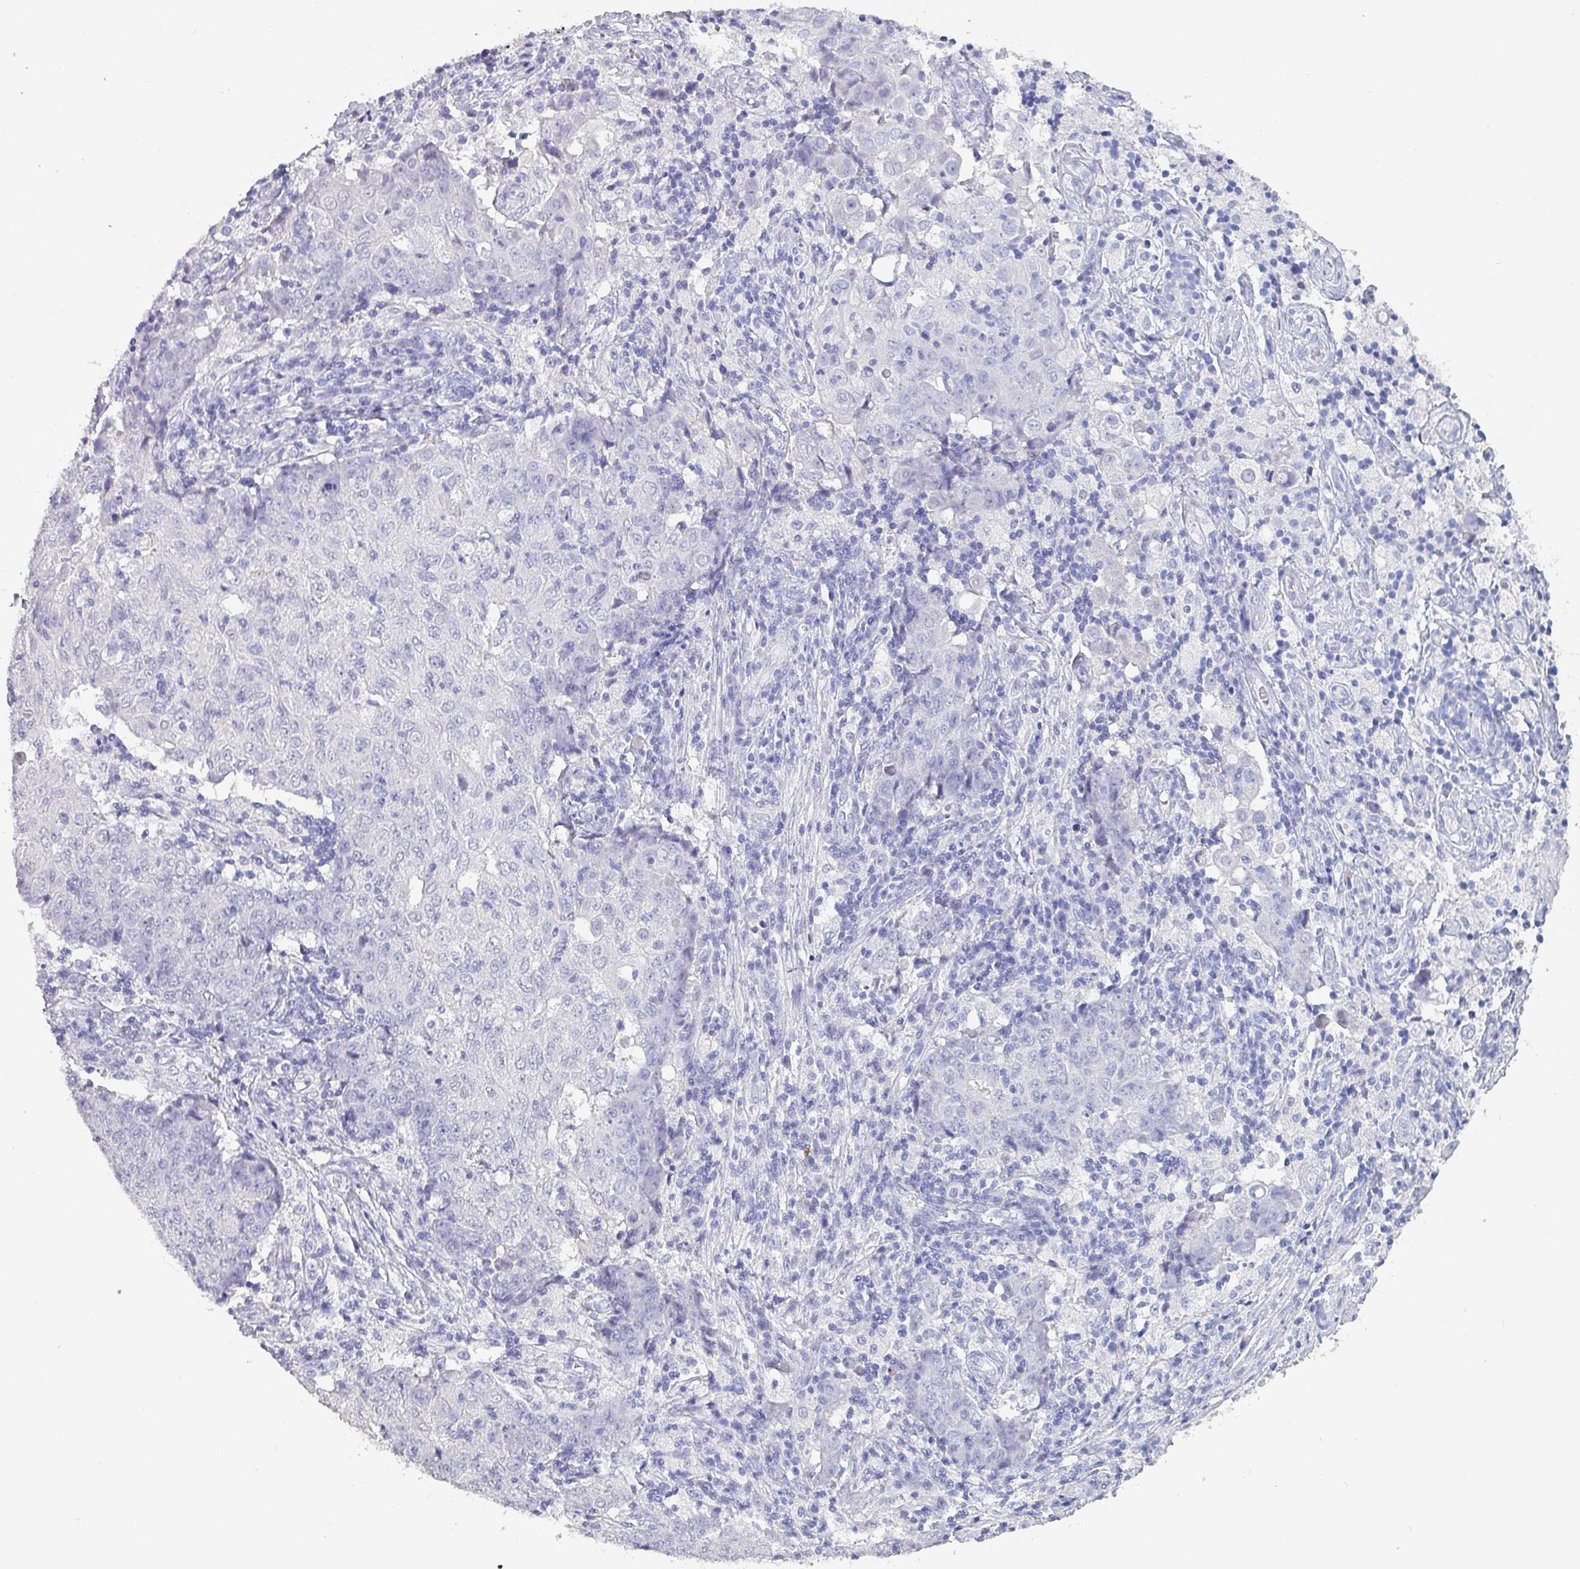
{"staining": {"intensity": "negative", "quantity": "none", "location": "none"}, "tissue": "ovarian cancer", "cell_type": "Tumor cells", "image_type": "cancer", "snomed": [{"axis": "morphology", "description": "Carcinoma, endometroid"}, {"axis": "topography", "description": "Ovary"}], "caption": "Ovarian cancer was stained to show a protein in brown. There is no significant positivity in tumor cells.", "gene": "INS-IGF2", "patient": {"sex": "female", "age": 42}}